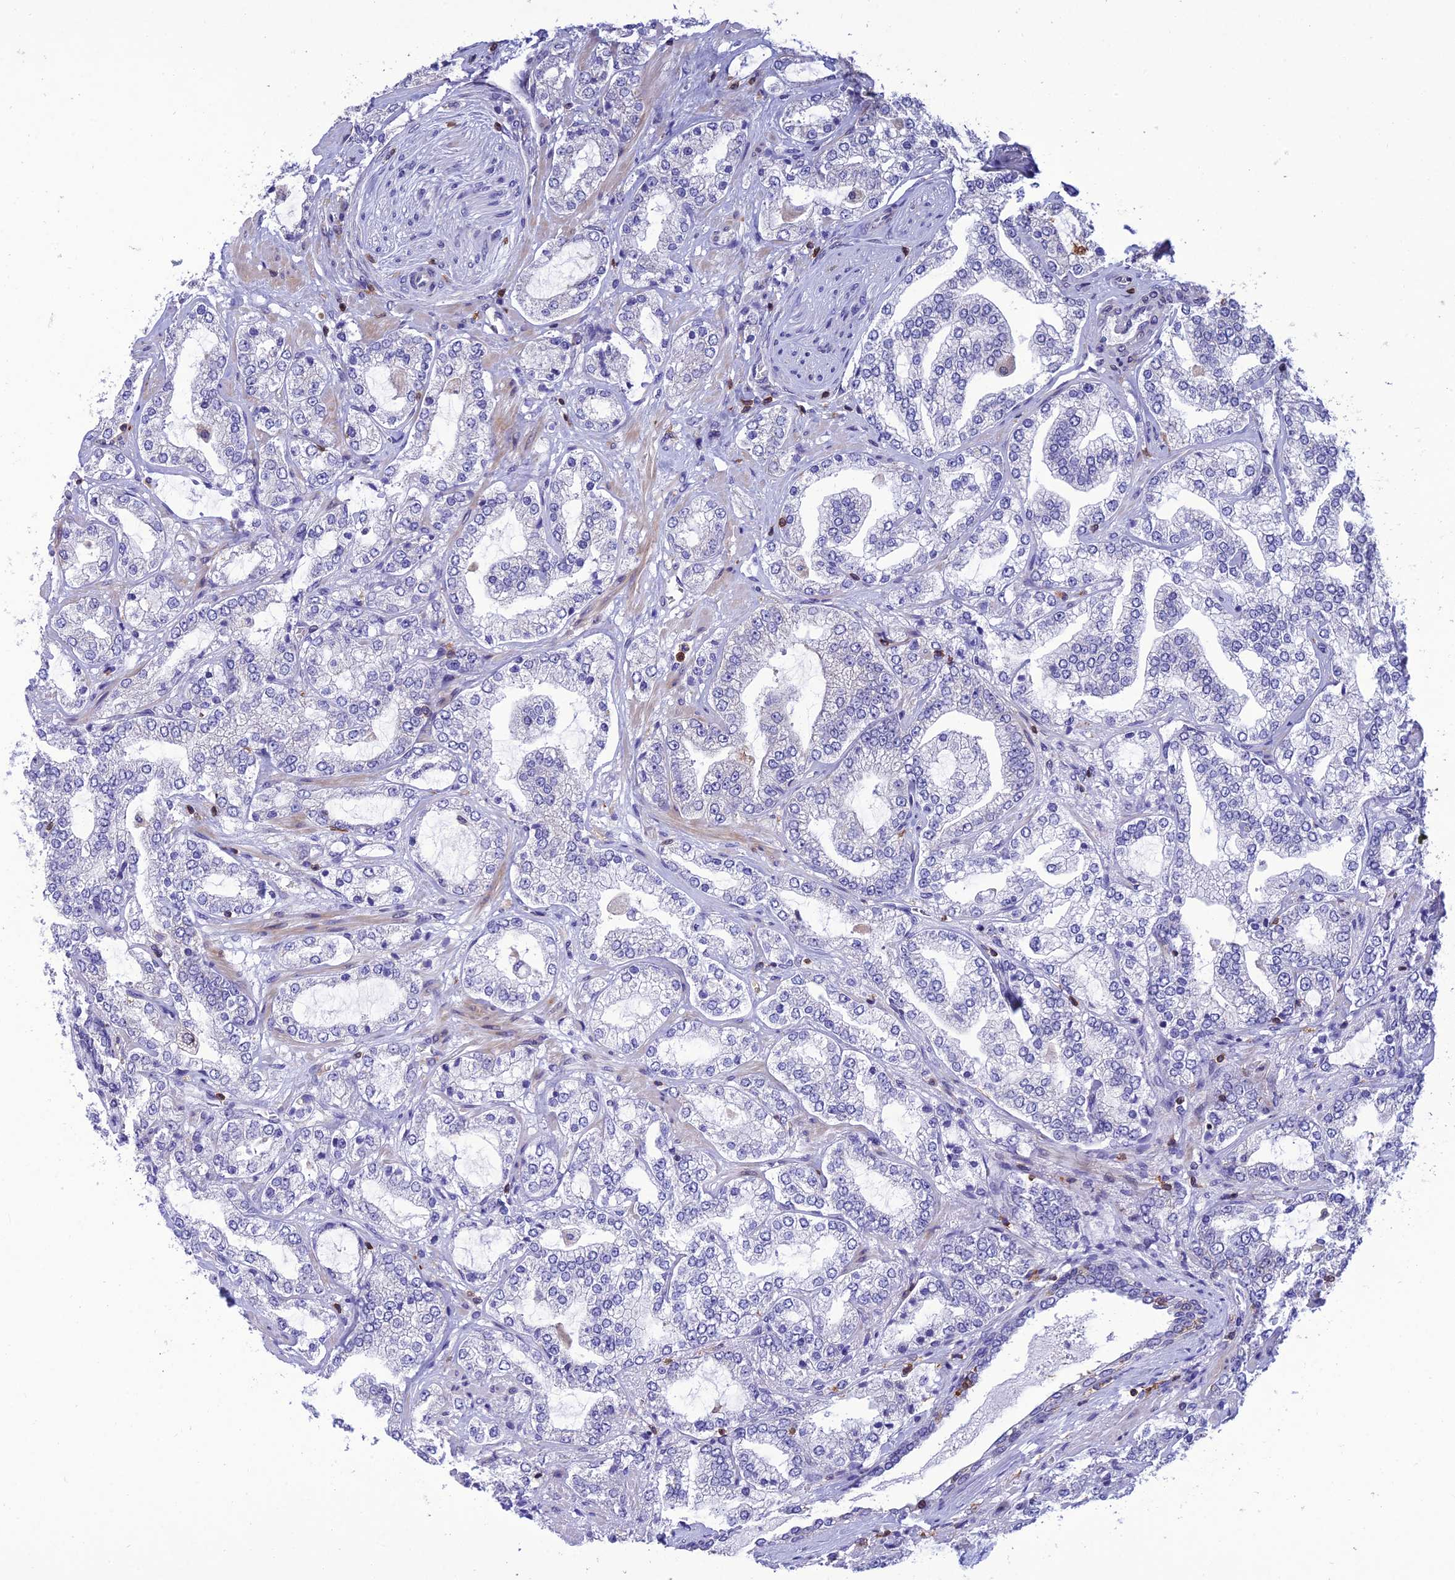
{"staining": {"intensity": "negative", "quantity": "none", "location": "none"}, "tissue": "prostate cancer", "cell_type": "Tumor cells", "image_type": "cancer", "snomed": [{"axis": "morphology", "description": "Adenocarcinoma, High grade"}, {"axis": "topography", "description": "Prostate"}], "caption": "The photomicrograph reveals no significant staining in tumor cells of prostate cancer (adenocarcinoma (high-grade)).", "gene": "FAM76A", "patient": {"sex": "male", "age": 64}}